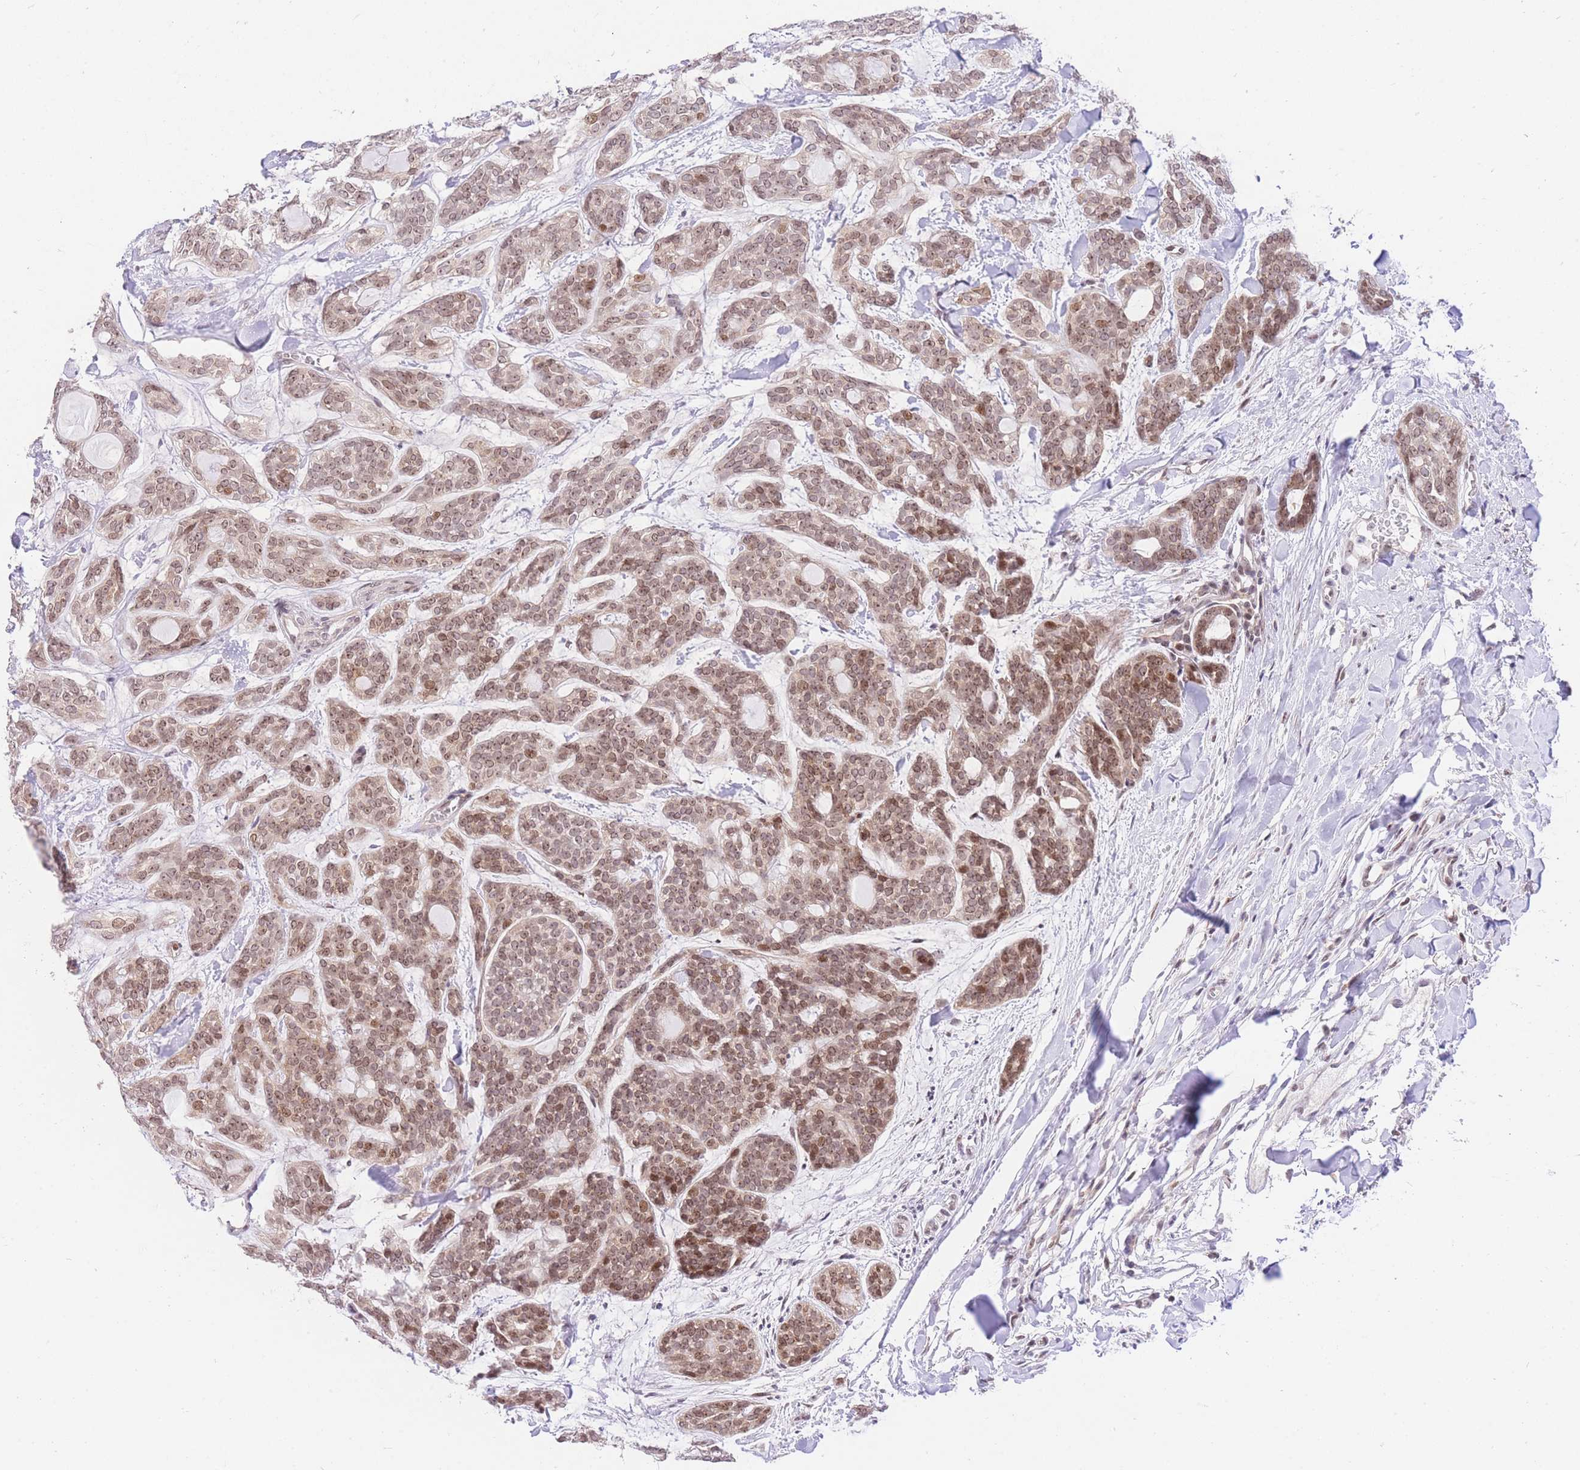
{"staining": {"intensity": "moderate", "quantity": ">75%", "location": "nuclear"}, "tissue": "head and neck cancer", "cell_type": "Tumor cells", "image_type": "cancer", "snomed": [{"axis": "morphology", "description": "Adenocarcinoma, NOS"}, {"axis": "topography", "description": "Head-Neck"}], "caption": "IHC image of neoplastic tissue: human head and neck cancer (adenocarcinoma) stained using immunohistochemistry exhibits medium levels of moderate protein expression localized specifically in the nuclear of tumor cells, appearing as a nuclear brown color.", "gene": "STK39", "patient": {"sex": "male", "age": 66}}